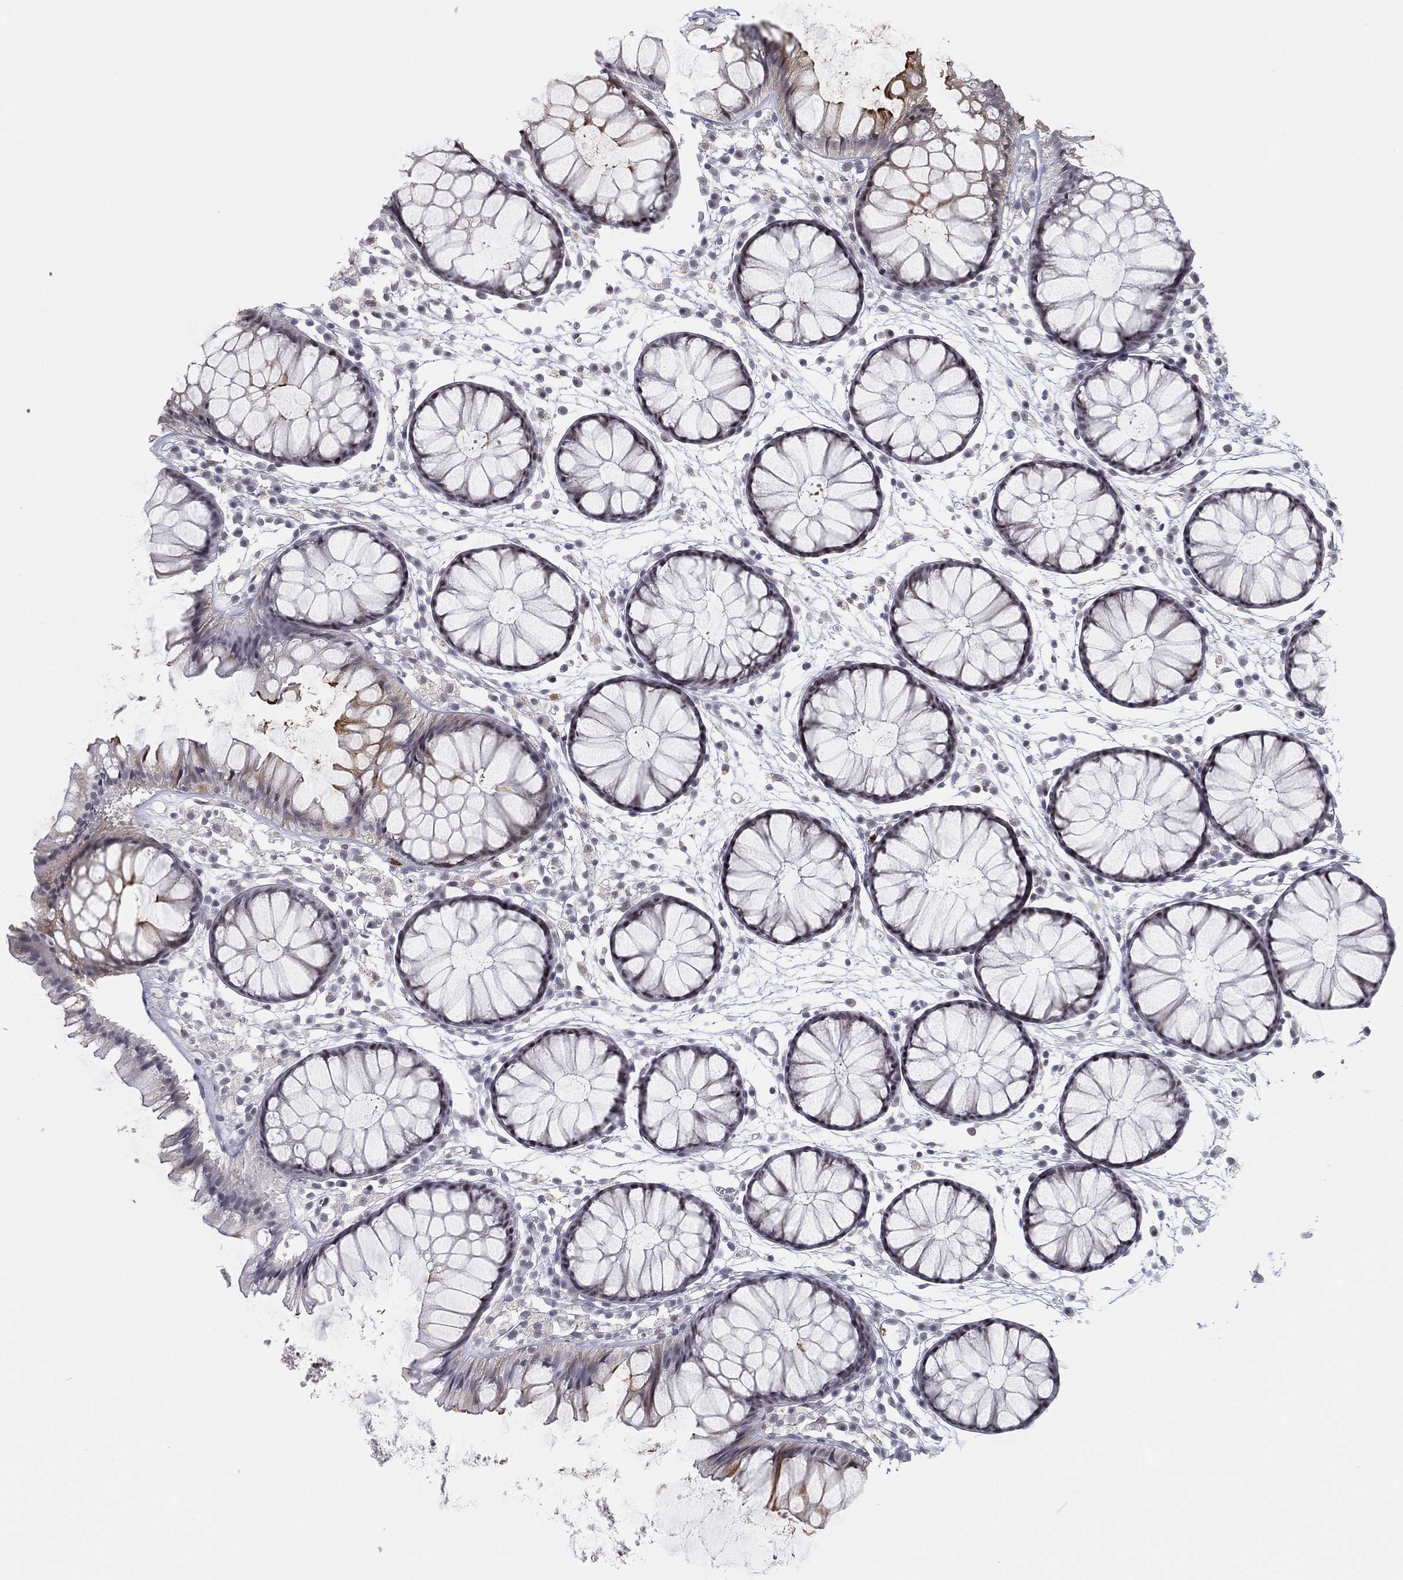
{"staining": {"intensity": "negative", "quantity": "none", "location": "none"}, "tissue": "colon", "cell_type": "Endothelial cells", "image_type": "normal", "snomed": [{"axis": "morphology", "description": "Normal tissue, NOS"}, {"axis": "morphology", "description": "Adenocarcinoma, NOS"}, {"axis": "topography", "description": "Colon"}], "caption": "Unremarkable colon was stained to show a protein in brown. There is no significant staining in endothelial cells. The staining is performed using DAB brown chromogen with nuclei counter-stained in using hematoxylin.", "gene": "CD177", "patient": {"sex": "male", "age": 65}}